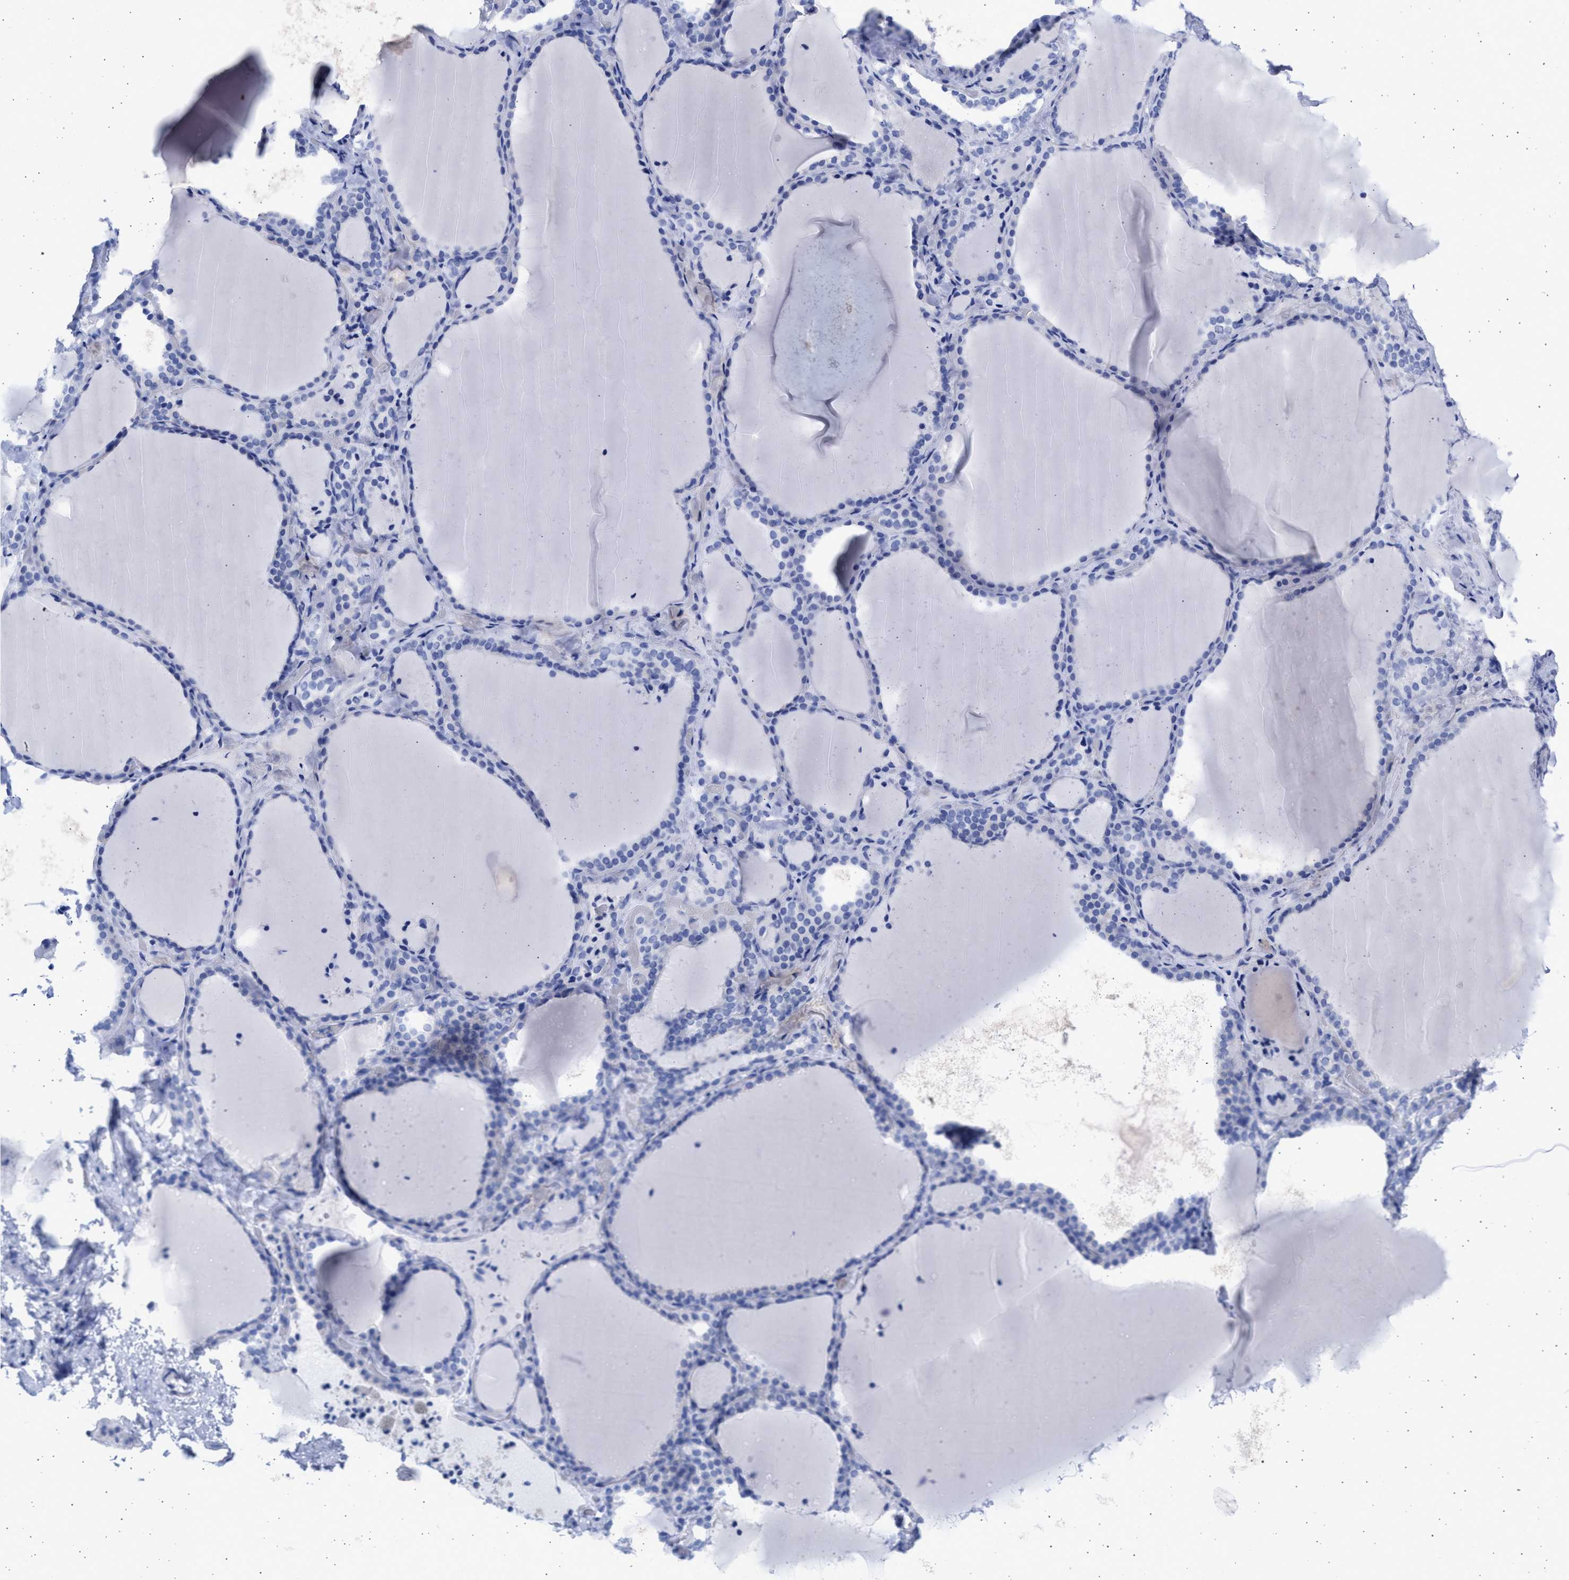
{"staining": {"intensity": "negative", "quantity": "none", "location": "none"}, "tissue": "thyroid gland", "cell_type": "Glandular cells", "image_type": "normal", "snomed": [{"axis": "morphology", "description": "Normal tissue, NOS"}, {"axis": "topography", "description": "Thyroid gland"}], "caption": "Immunohistochemistry (IHC) of unremarkable human thyroid gland displays no staining in glandular cells. (DAB IHC with hematoxylin counter stain).", "gene": "ALDOC", "patient": {"sex": "female", "age": 22}}